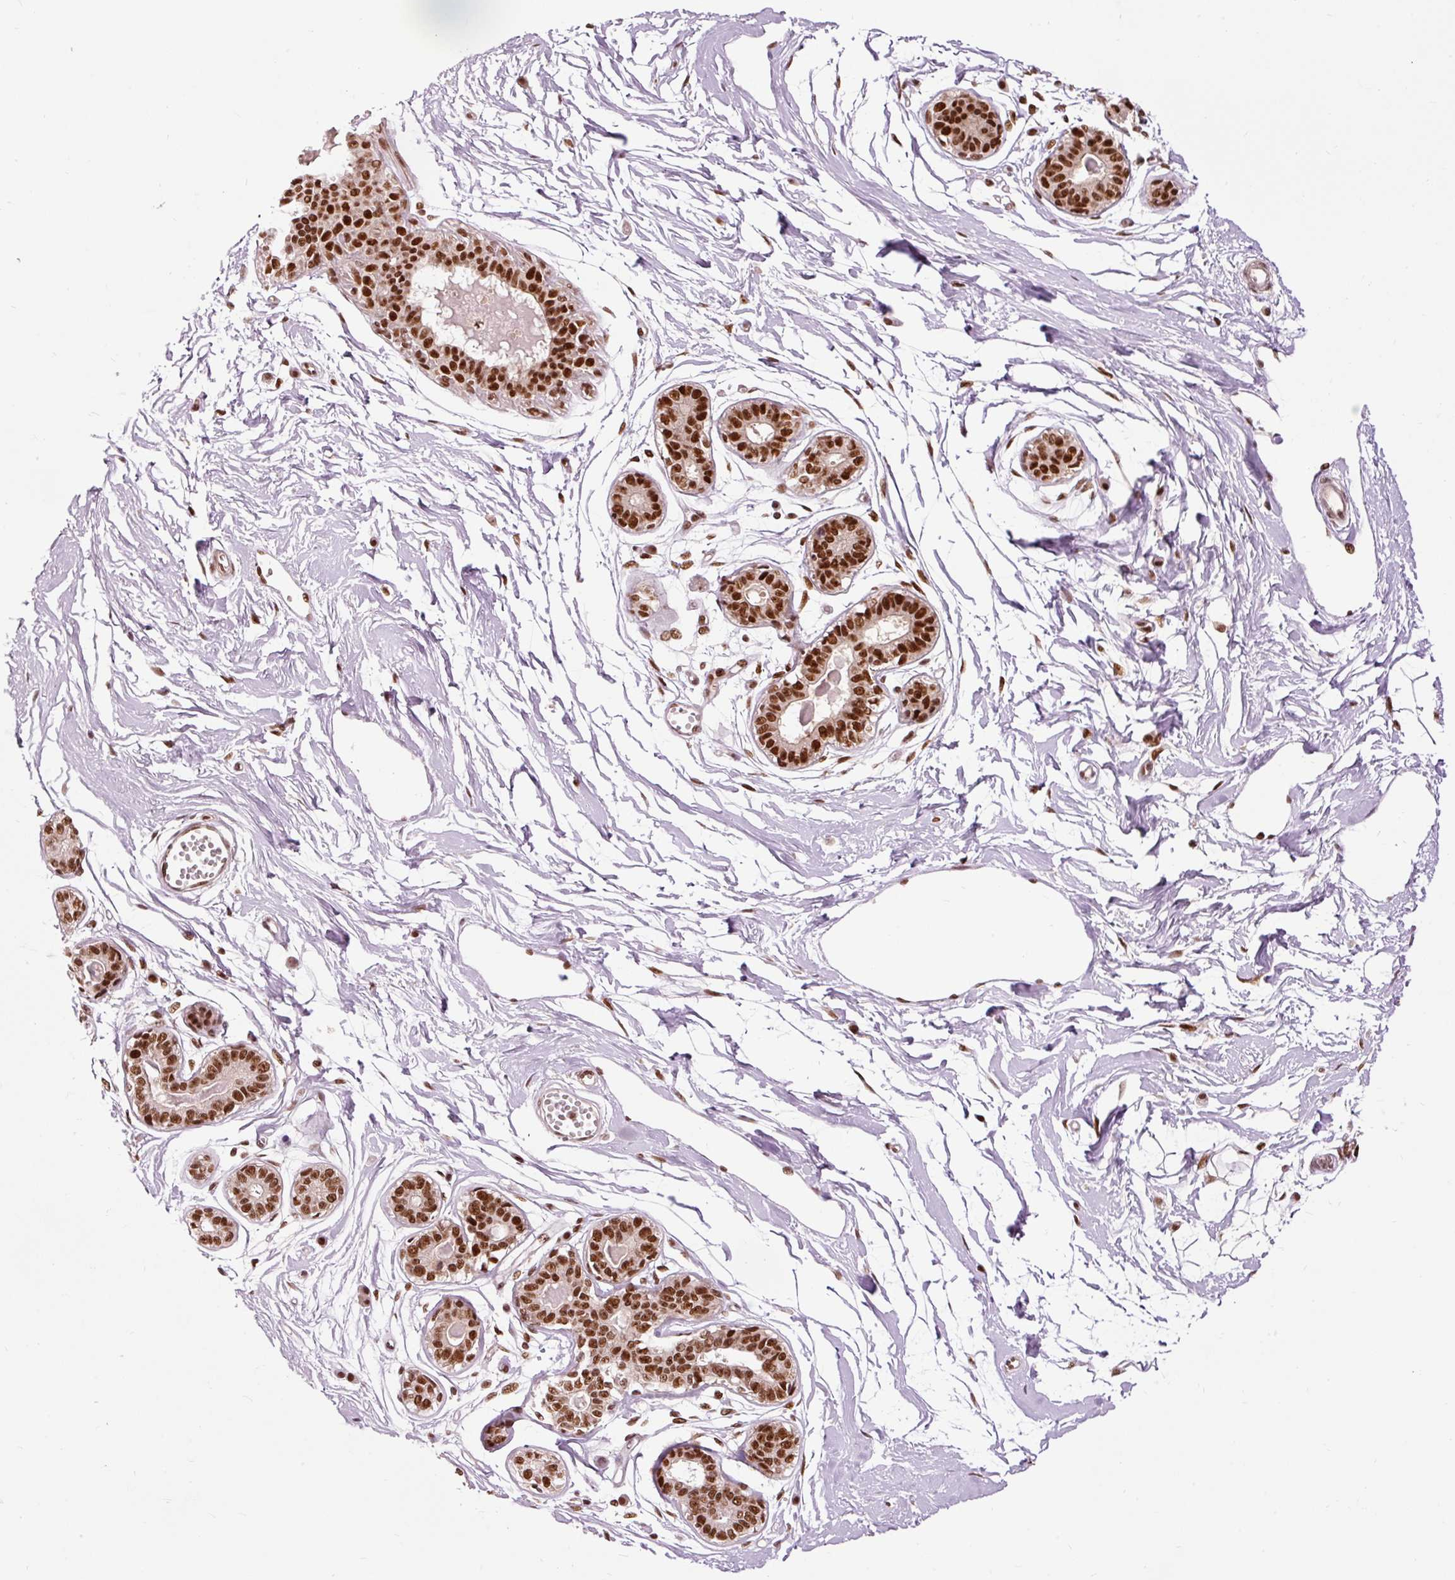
{"staining": {"intensity": "moderate", "quantity": "25%-75%", "location": "nuclear"}, "tissue": "breast", "cell_type": "Adipocytes", "image_type": "normal", "snomed": [{"axis": "morphology", "description": "Normal tissue, NOS"}, {"axis": "topography", "description": "Breast"}], "caption": "A medium amount of moderate nuclear staining is seen in approximately 25%-75% of adipocytes in benign breast.", "gene": "ZBTB44", "patient": {"sex": "female", "age": 45}}